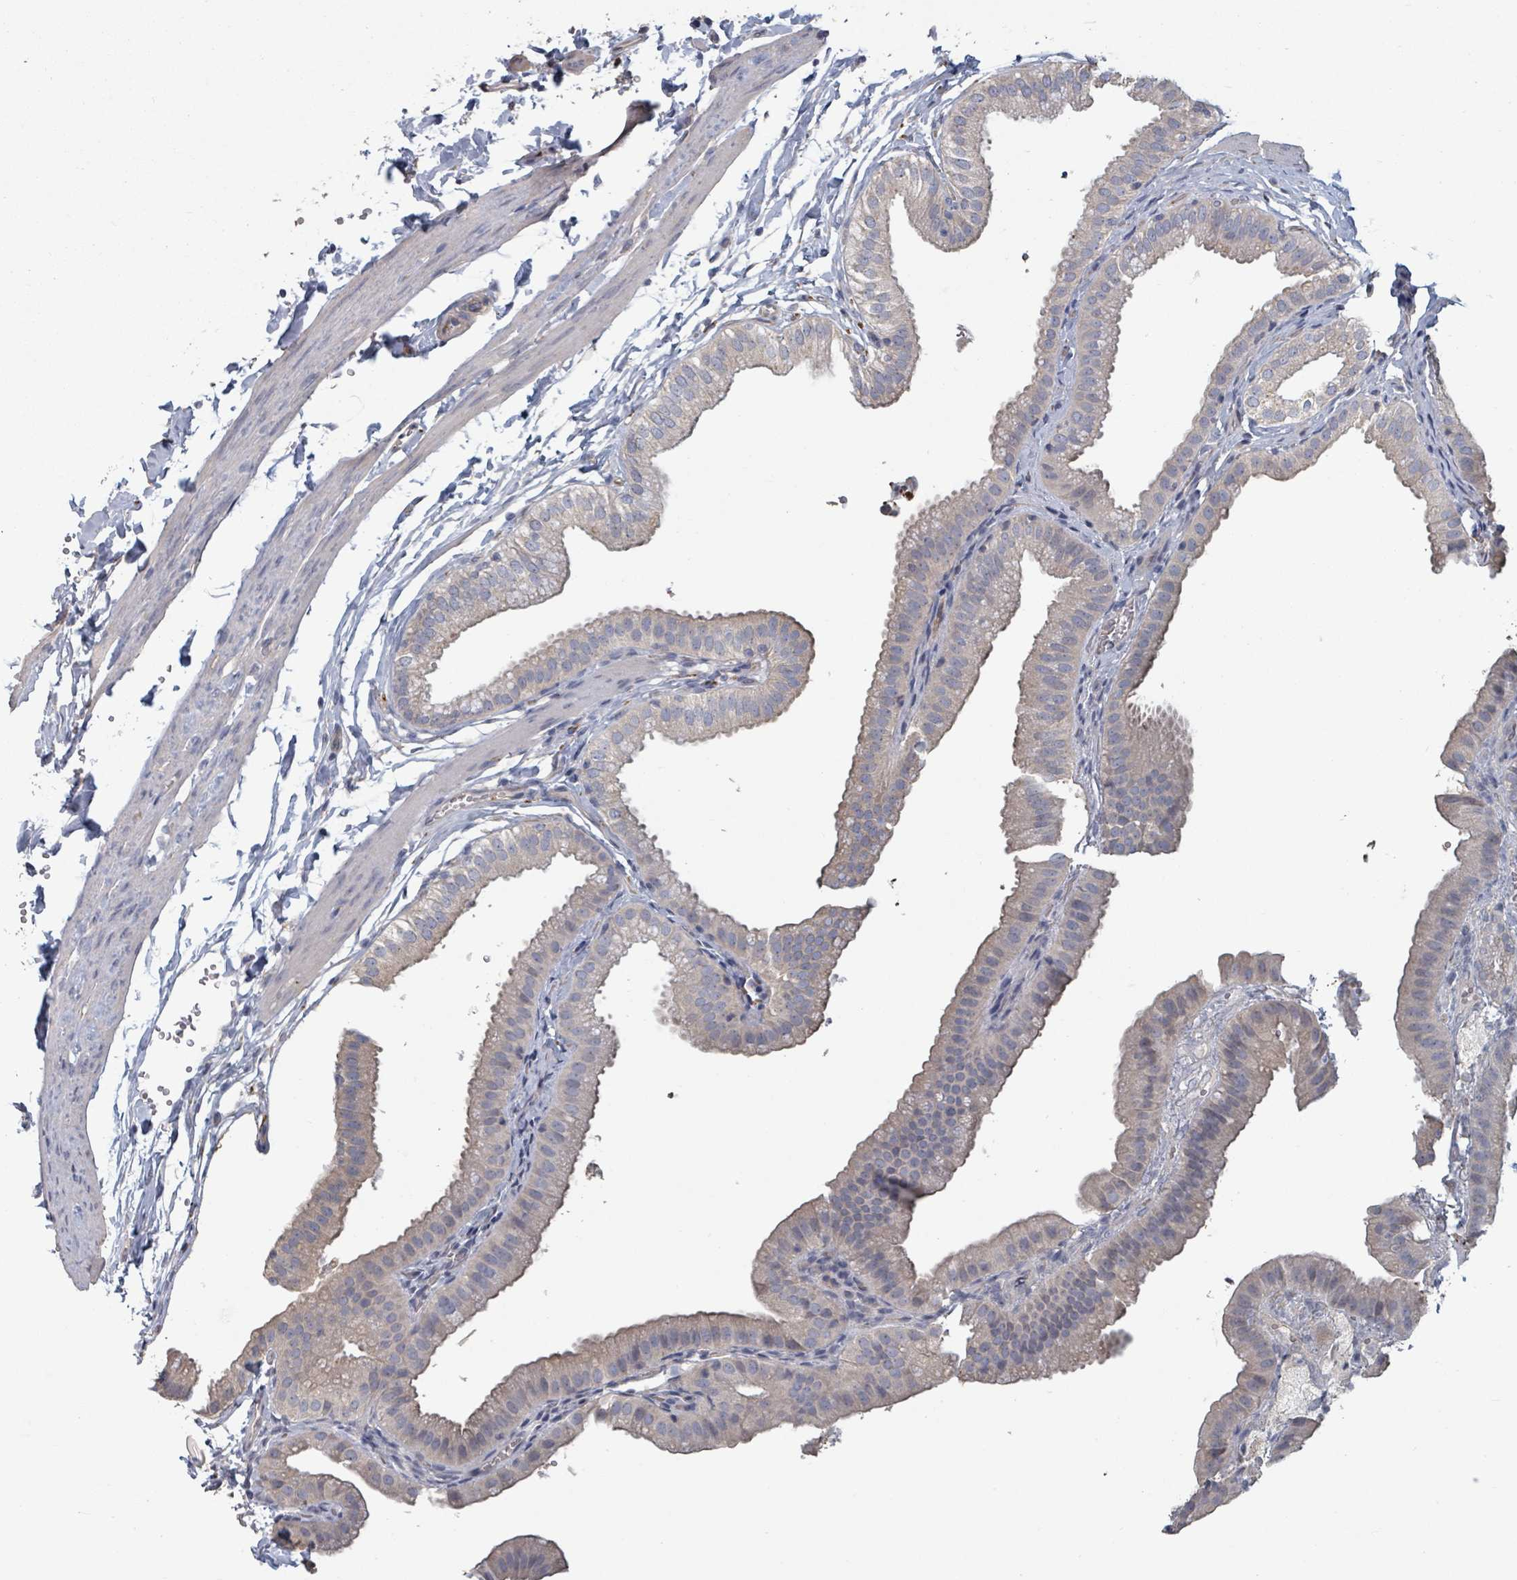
{"staining": {"intensity": "weak", "quantity": "25%-75%", "location": "cytoplasmic/membranous"}, "tissue": "gallbladder", "cell_type": "Glandular cells", "image_type": "normal", "snomed": [{"axis": "morphology", "description": "Normal tissue, NOS"}, {"axis": "topography", "description": "Gallbladder"}], "caption": "Immunohistochemical staining of unremarkable human gallbladder shows low levels of weak cytoplasmic/membranous positivity in about 25%-75% of glandular cells. (DAB (3,3'-diaminobenzidine) IHC, brown staining for protein, blue staining for nuclei).", "gene": "PLAUR", "patient": {"sex": "female", "age": 61}}